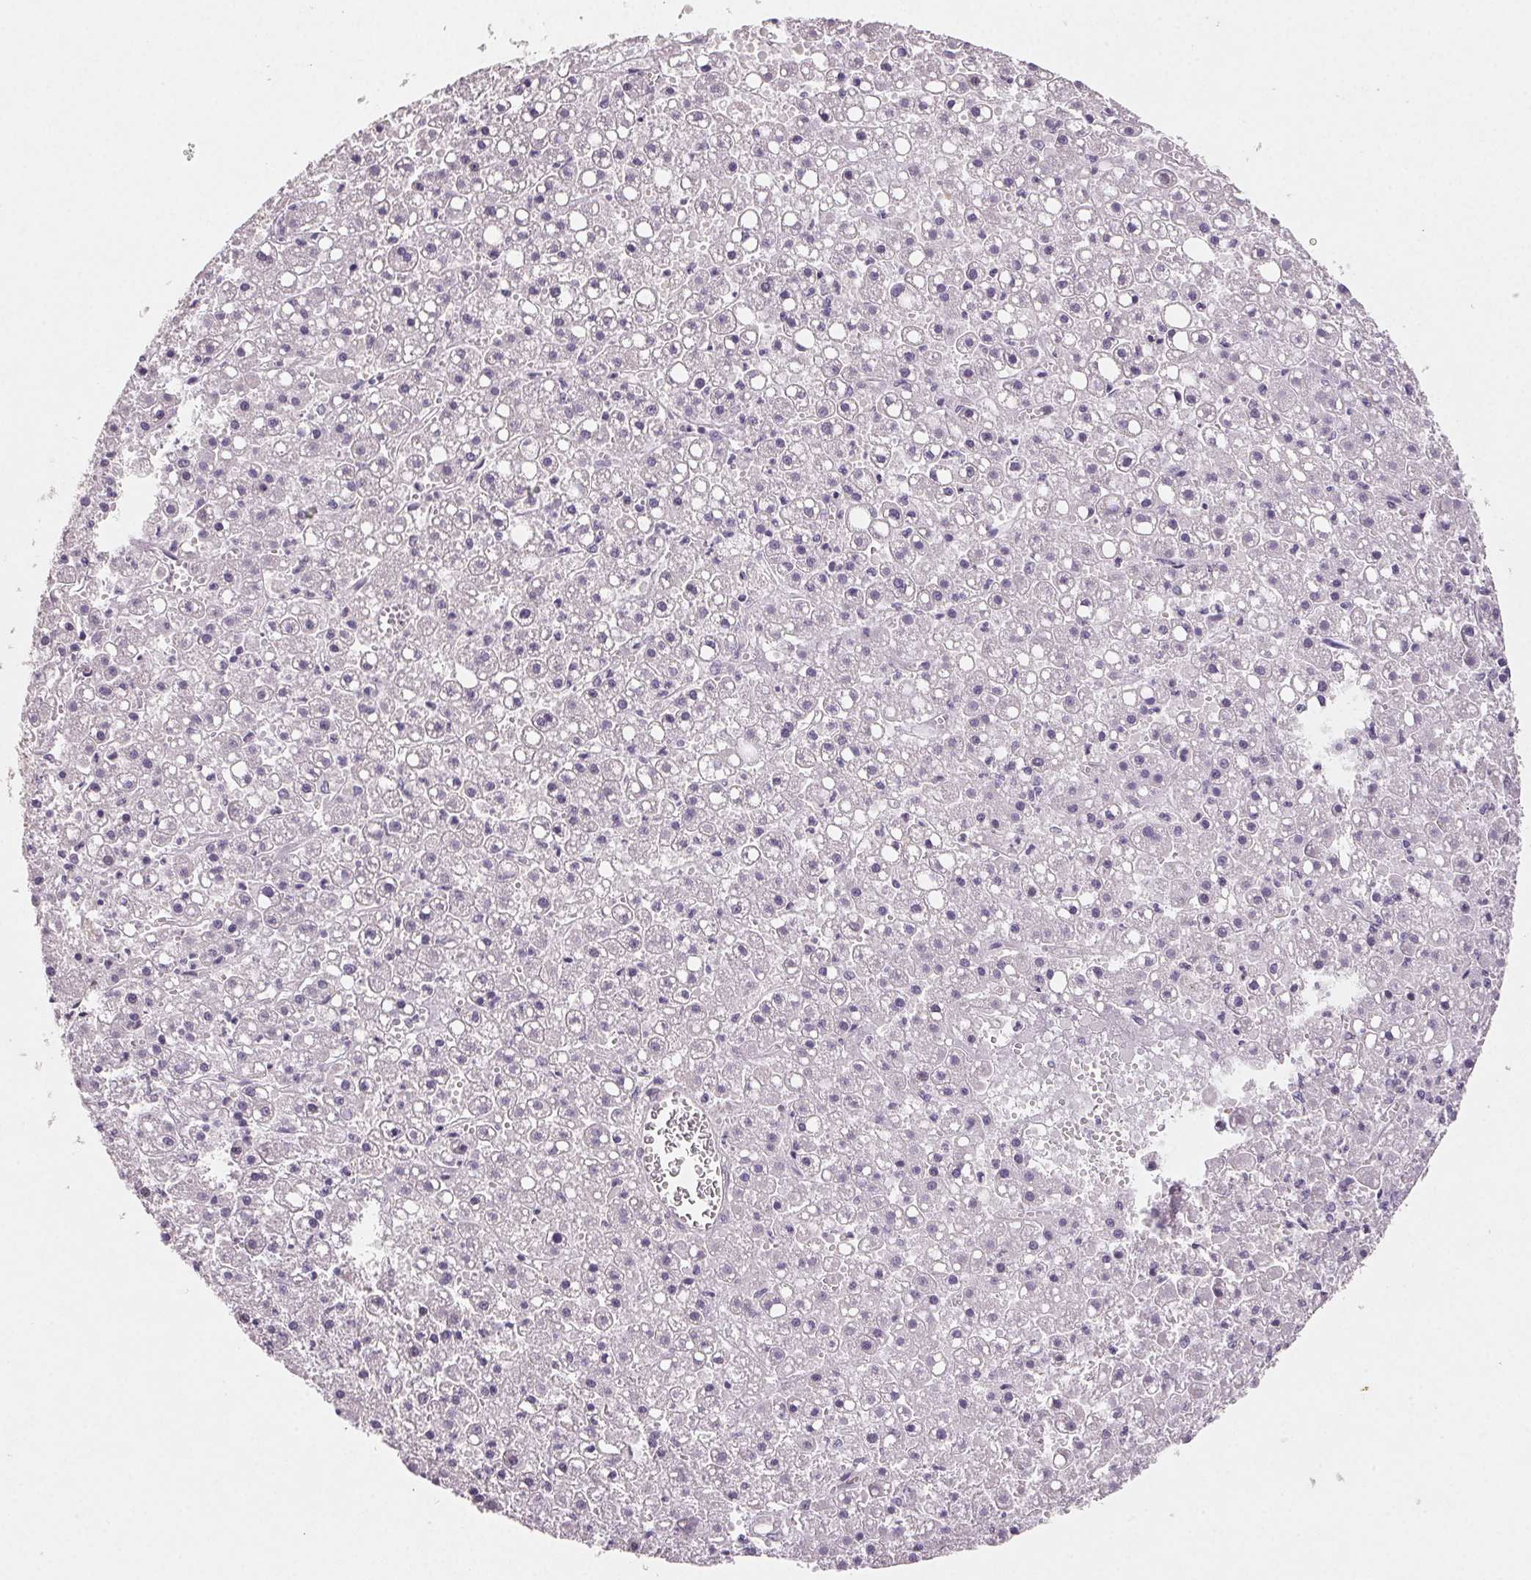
{"staining": {"intensity": "negative", "quantity": "none", "location": "none"}, "tissue": "liver cancer", "cell_type": "Tumor cells", "image_type": "cancer", "snomed": [{"axis": "morphology", "description": "Carcinoma, Hepatocellular, NOS"}, {"axis": "topography", "description": "Liver"}], "caption": "Human liver cancer stained for a protein using IHC reveals no positivity in tumor cells.", "gene": "GBP1", "patient": {"sex": "male", "age": 67}}